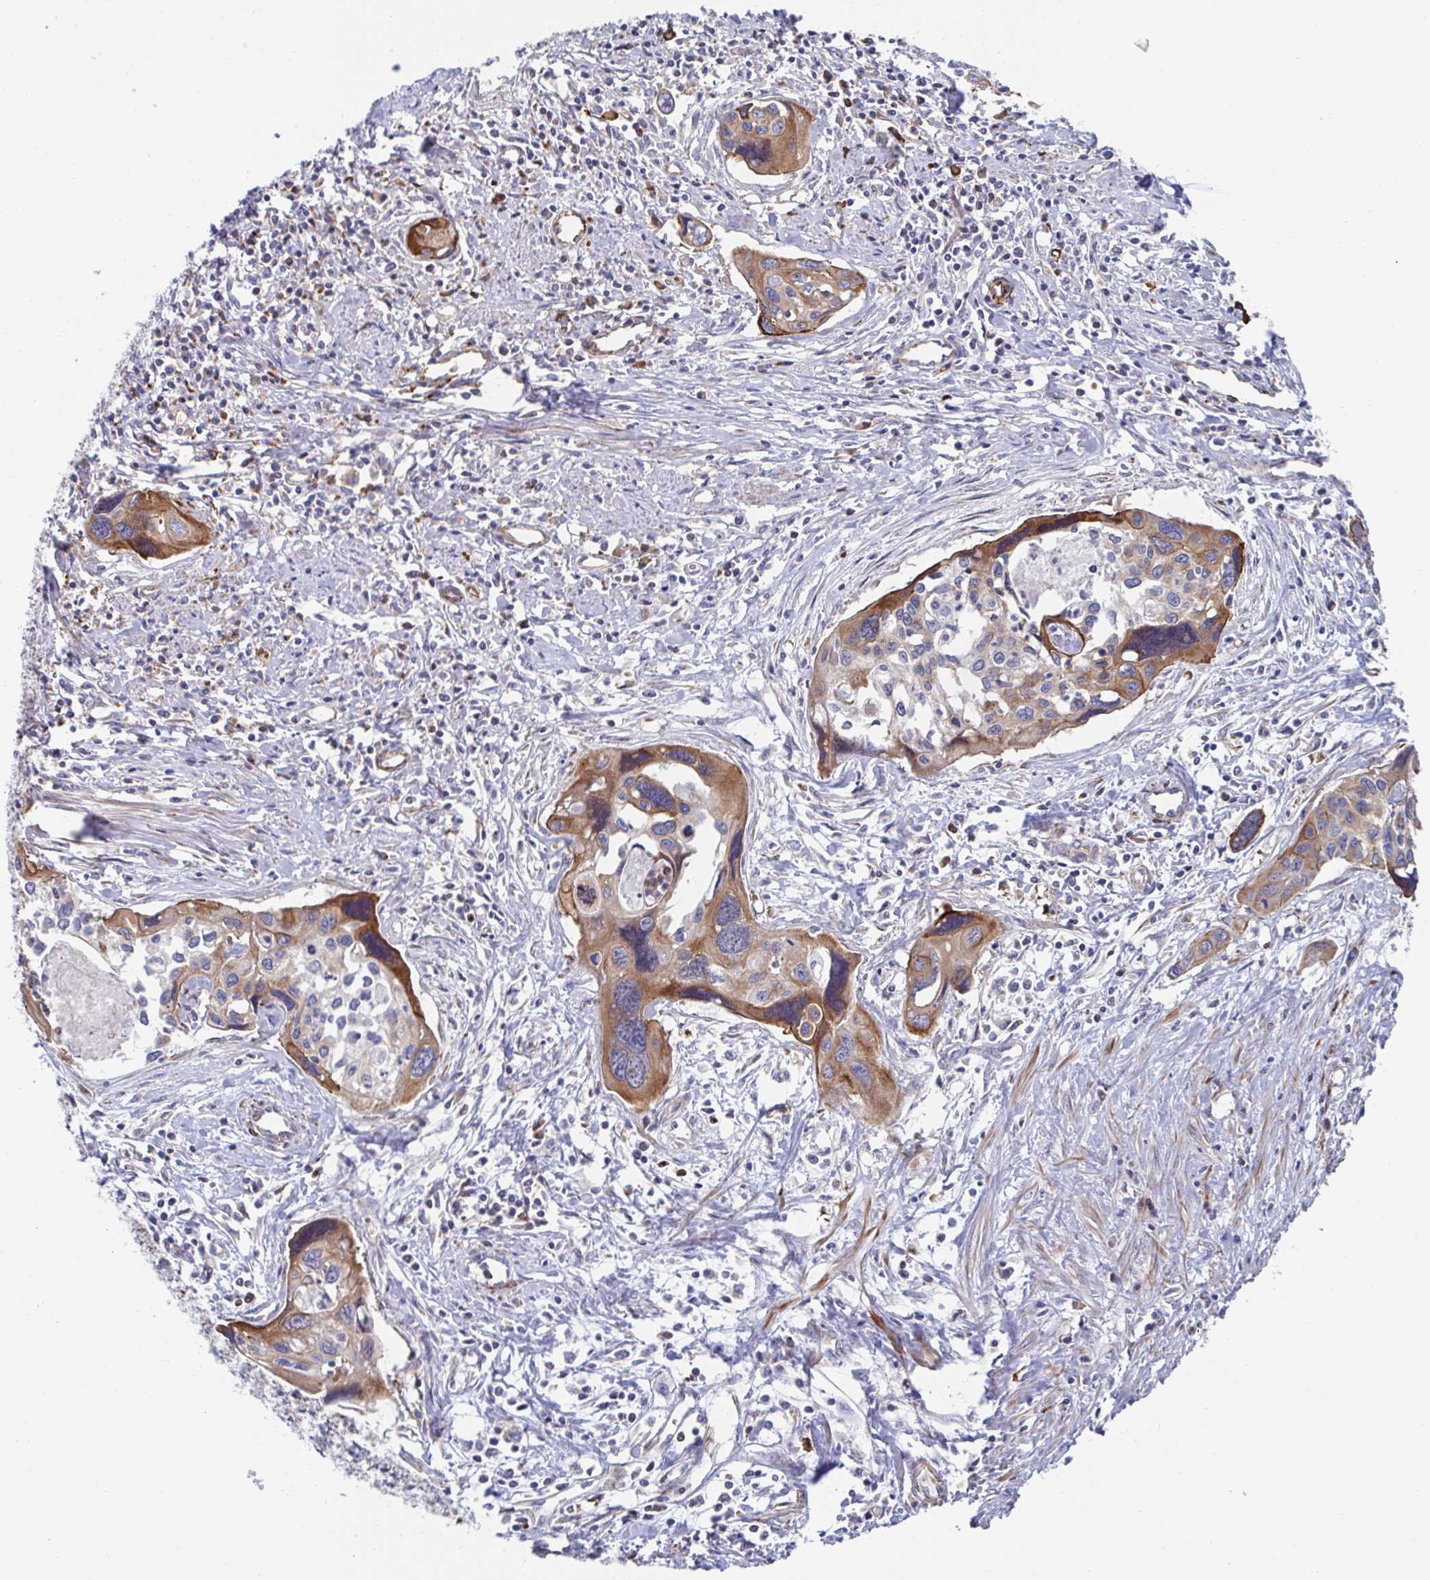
{"staining": {"intensity": "moderate", "quantity": "25%-75%", "location": "cytoplasmic/membranous"}, "tissue": "cervical cancer", "cell_type": "Tumor cells", "image_type": "cancer", "snomed": [{"axis": "morphology", "description": "Squamous cell carcinoma, NOS"}, {"axis": "topography", "description": "Cervix"}], "caption": "Immunohistochemical staining of human squamous cell carcinoma (cervical) exhibits moderate cytoplasmic/membranous protein staining in approximately 25%-75% of tumor cells. The staining is performed using DAB brown chromogen to label protein expression. The nuclei are counter-stained blue using hematoxylin.", "gene": "KLC3", "patient": {"sex": "female", "age": 31}}